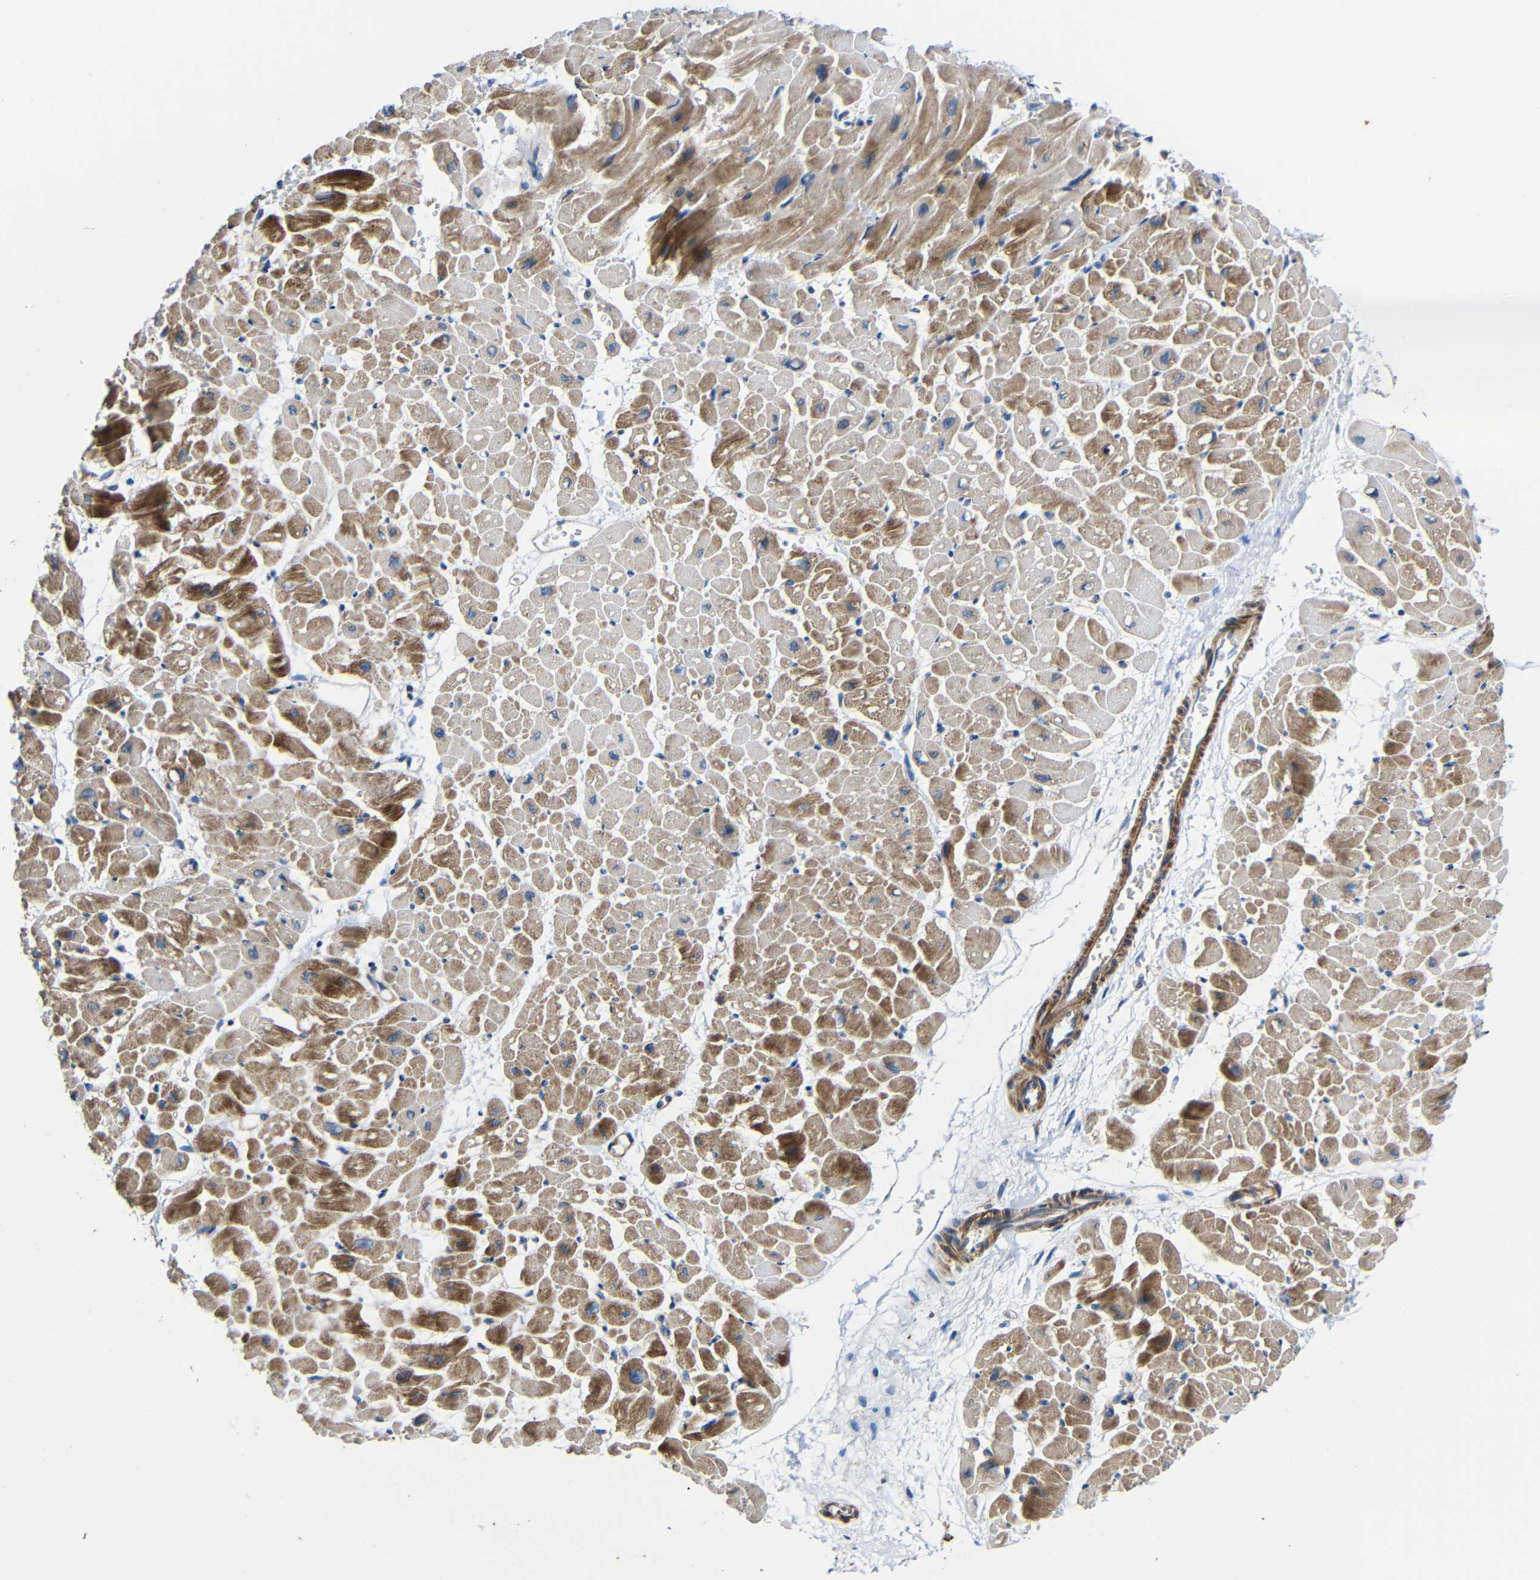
{"staining": {"intensity": "moderate", "quantity": "25%-75%", "location": "cytoplasmic/membranous"}, "tissue": "heart muscle", "cell_type": "Cardiomyocytes", "image_type": "normal", "snomed": [{"axis": "morphology", "description": "Normal tissue, NOS"}, {"axis": "topography", "description": "Heart"}], "caption": "This is a micrograph of IHC staining of unremarkable heart muscle, which shows moderate positivity in the cytoplasmic/membranous of cardiomyocytes.", "gene": "RHOT2", "patient": {"sex": "male", "age": 45}}